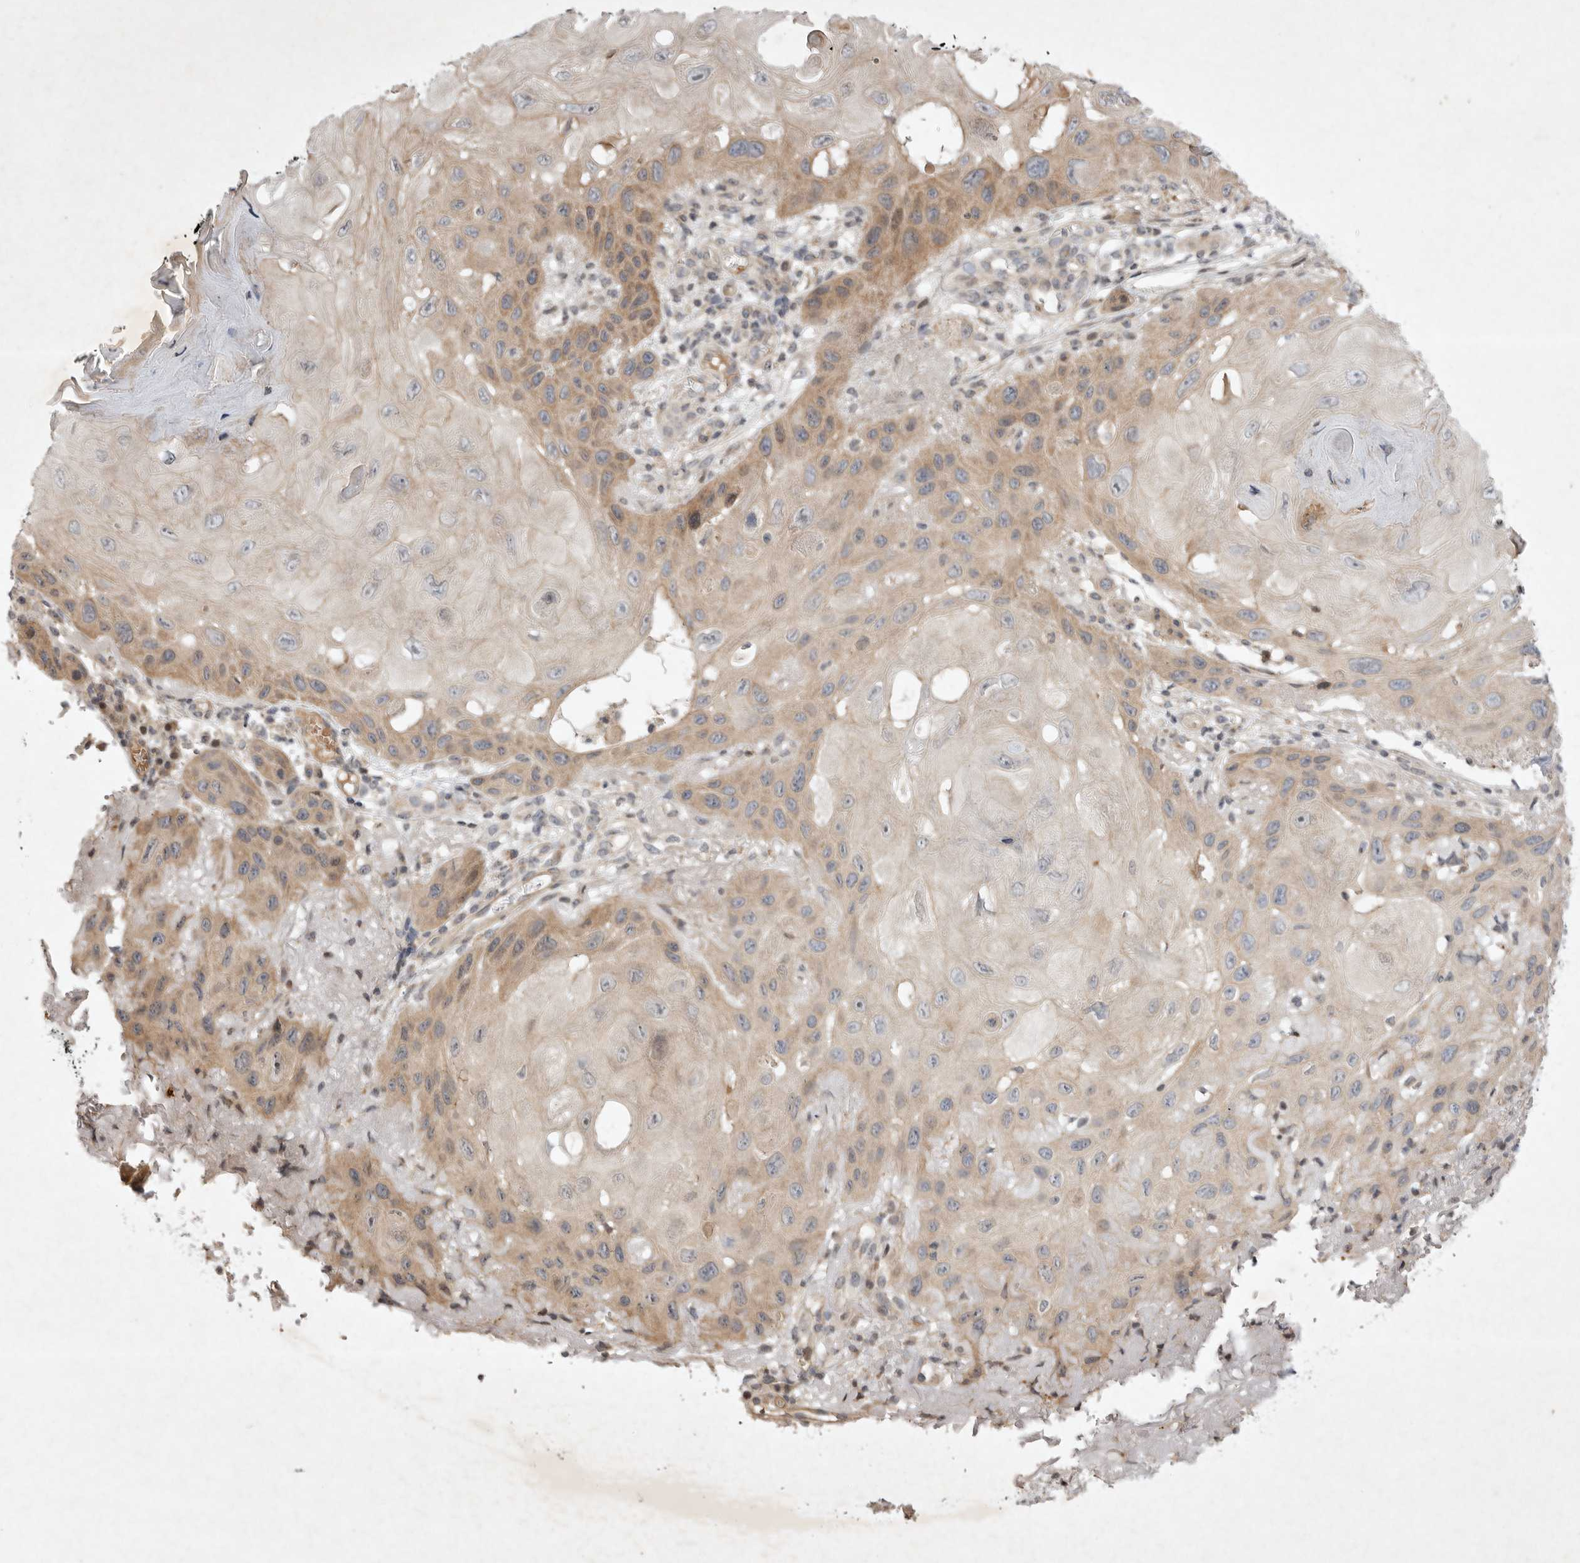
{"staining": {"intensity": "moderate", "quantity": ">75%", "location": "cytoplasmic/membranous"}, "tissue": "skin cancer", "cell_type": "Tumor cells", "image_type": "cancer", "snomed": [{"axis": "morphology", "description": "Normal tissue, NOS"}, {"axis": "morphology", "description": "Squamous cell carcinoma, NOS"}, {"axis": "topography", "description": "Skin"}], "caption": "Immunohistochemical staining of skin cancer (squamous cell carcinoma) reveals moderate cytoplasmic/membranous protein staining in approximately >75% of tumor cells. Nuclei are stained in blue.", "gene": "EIF2AK1", "patient": {"sex": "female", "age": 96}}